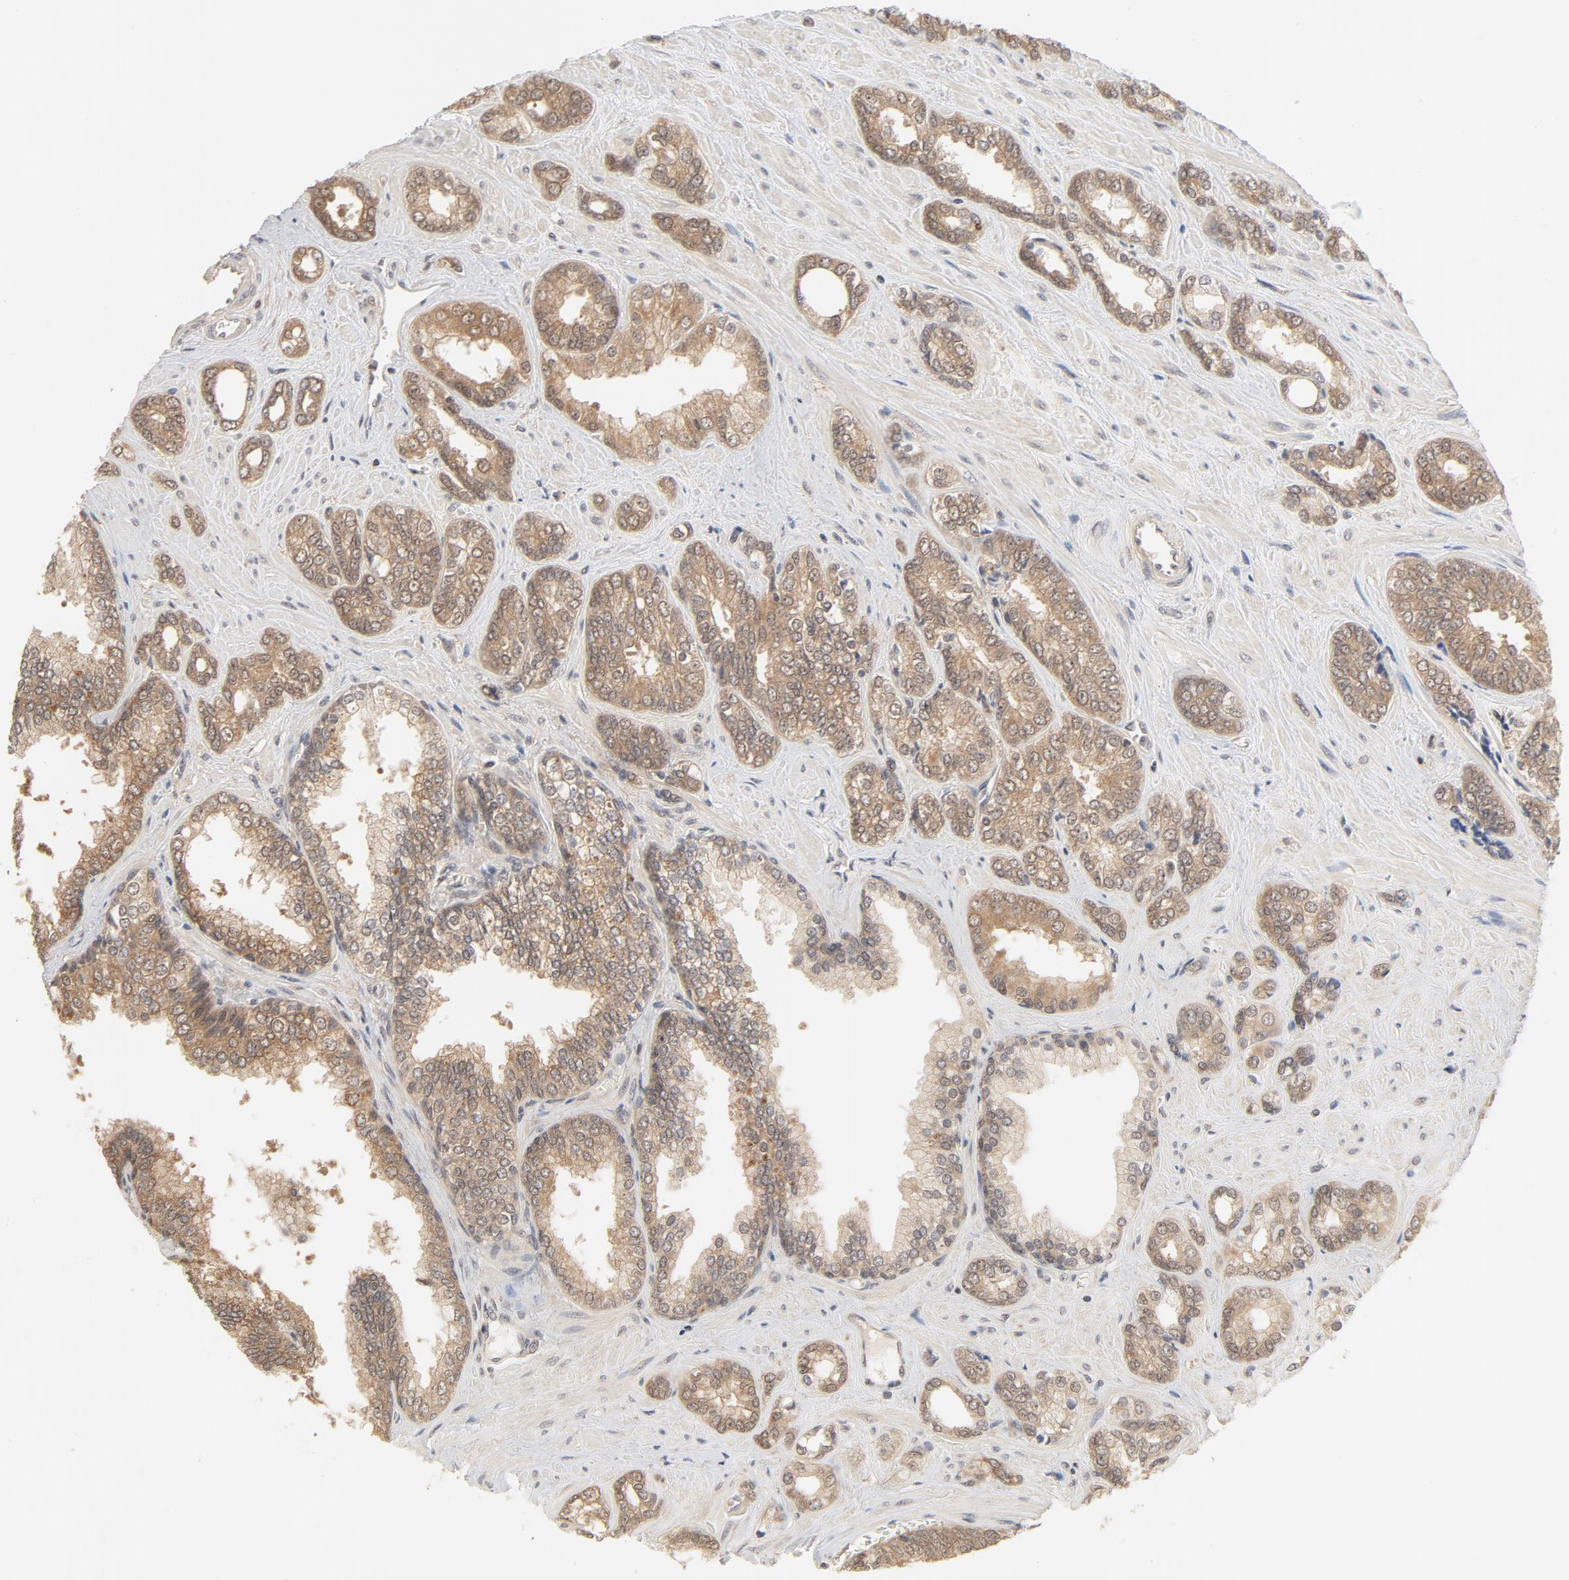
{"staining": {"intensity": "weak", "quantity": ">75%", "location": "cytoplasmic/membranous,nuclear"}, "tissue": "prostate cancer", "cell_type": "Tumor cells", "image_type": "cancer", "snomed": [{"axis": "morphology", "description": "Adenocarcinoma, High grade"}, {"axis": "topography", "description": "Prostate"}], "caption": "Prostate cancer (high-grade adenocarcinoma) stained with a brown dye exhibits weak cytoplasmic/membranous and nuclear positive positivity in about >75% of tumor cells.", "gene": "NEDD8", "patient": {"sex": "male", "age": 67}}